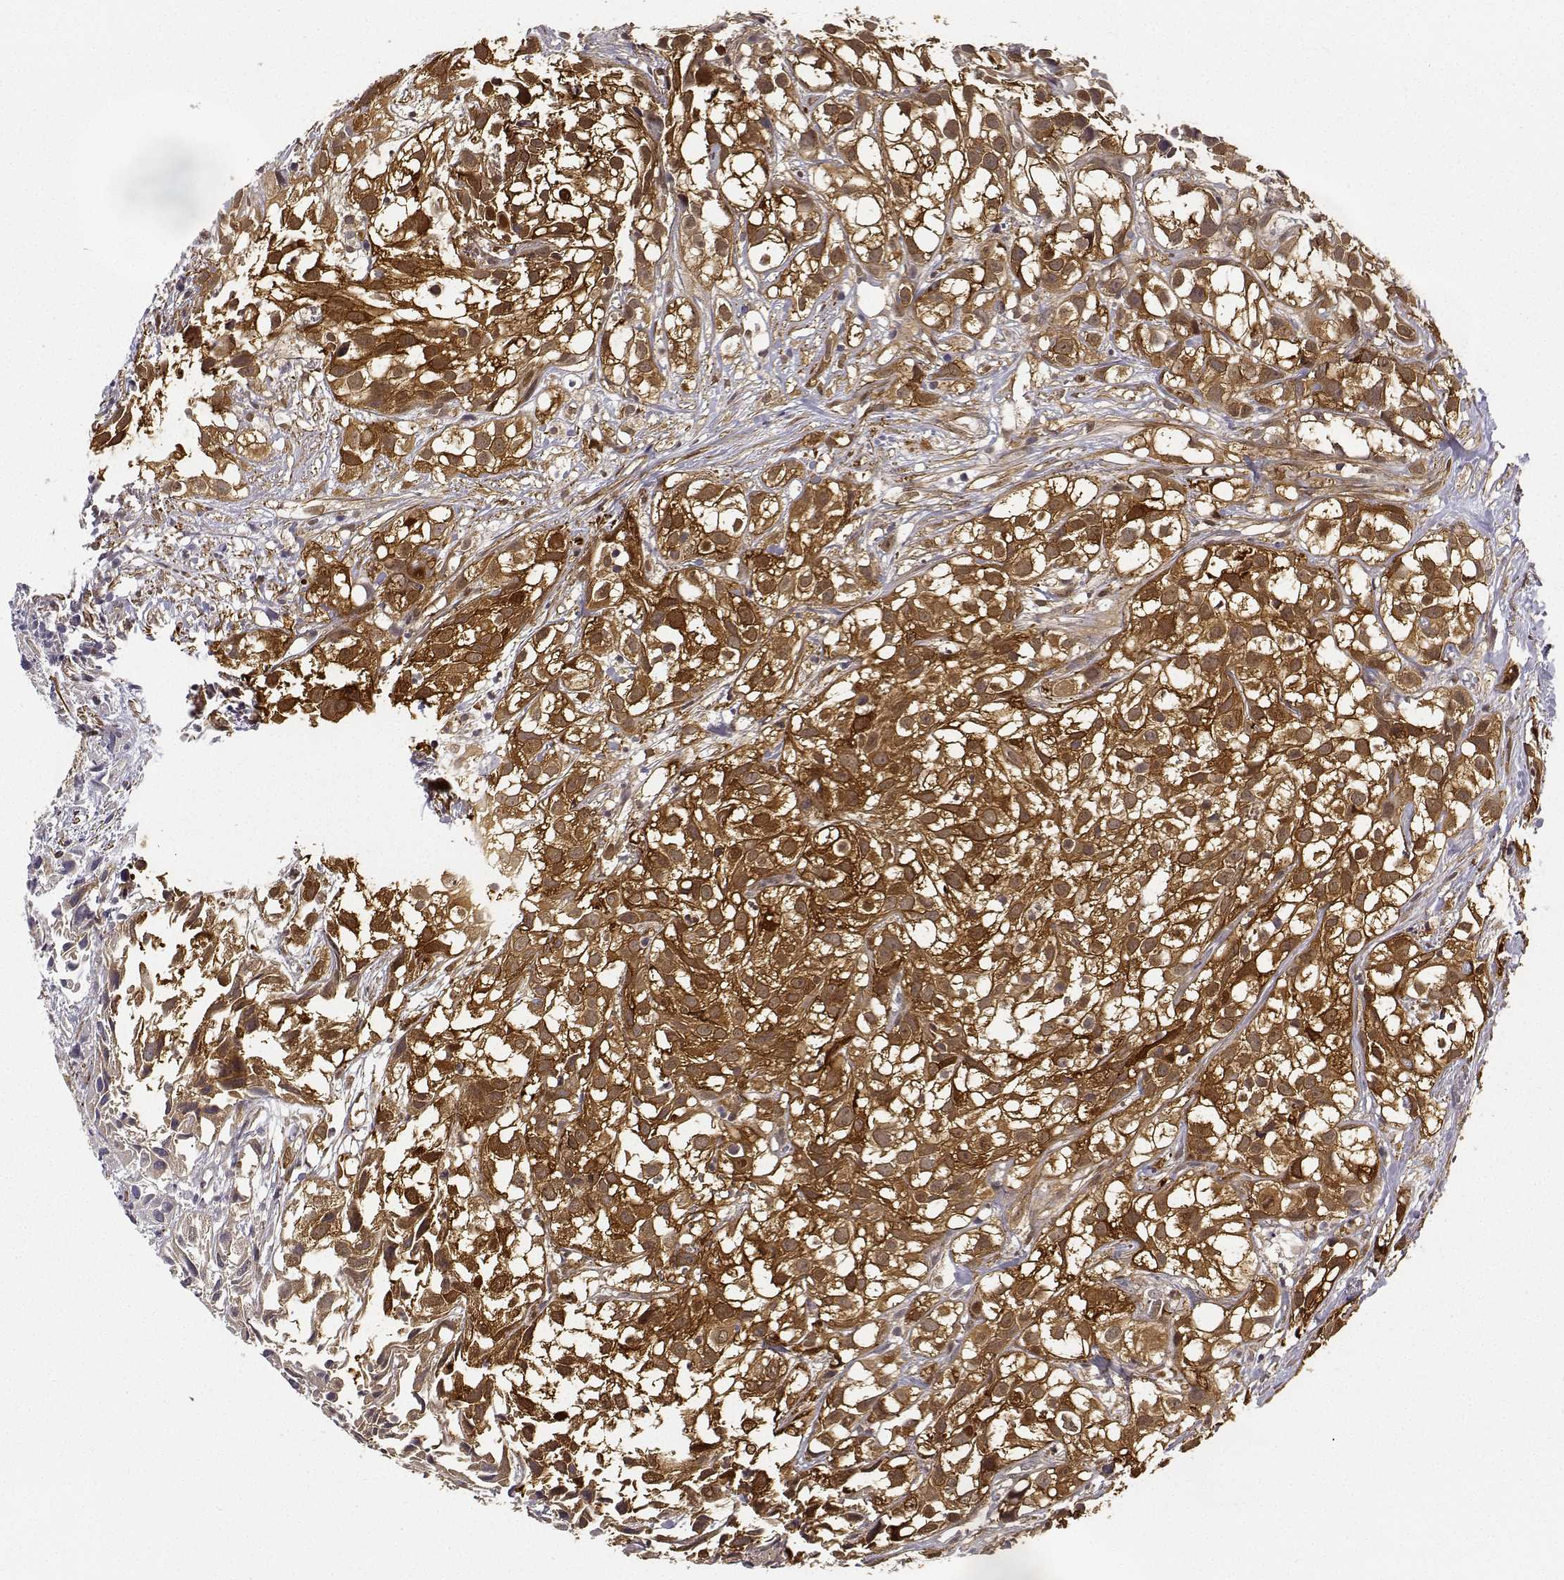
{"staining": {"intensity": "strong", "quantity": ">75%", "location": "cytoplasmic/membranous"}, "tissue": "urothelial cancer", "cell_type": "Tumor cells", "image_type": "cancer", "snomed": [{"axis": "morphology", "description": "Urothelial carcinoma, High grade"}, {"axis": "topography", "description": "Urinary bladder"}], "caption": "Approximately >75% of tumor cells in human urothelial cancer reveal strong cytoplasmic/membranous protein expression as visualized by brown immunohistochemical staining.", "gene": "PHGDH", "patient": {"sex": "male", "age": 56}}